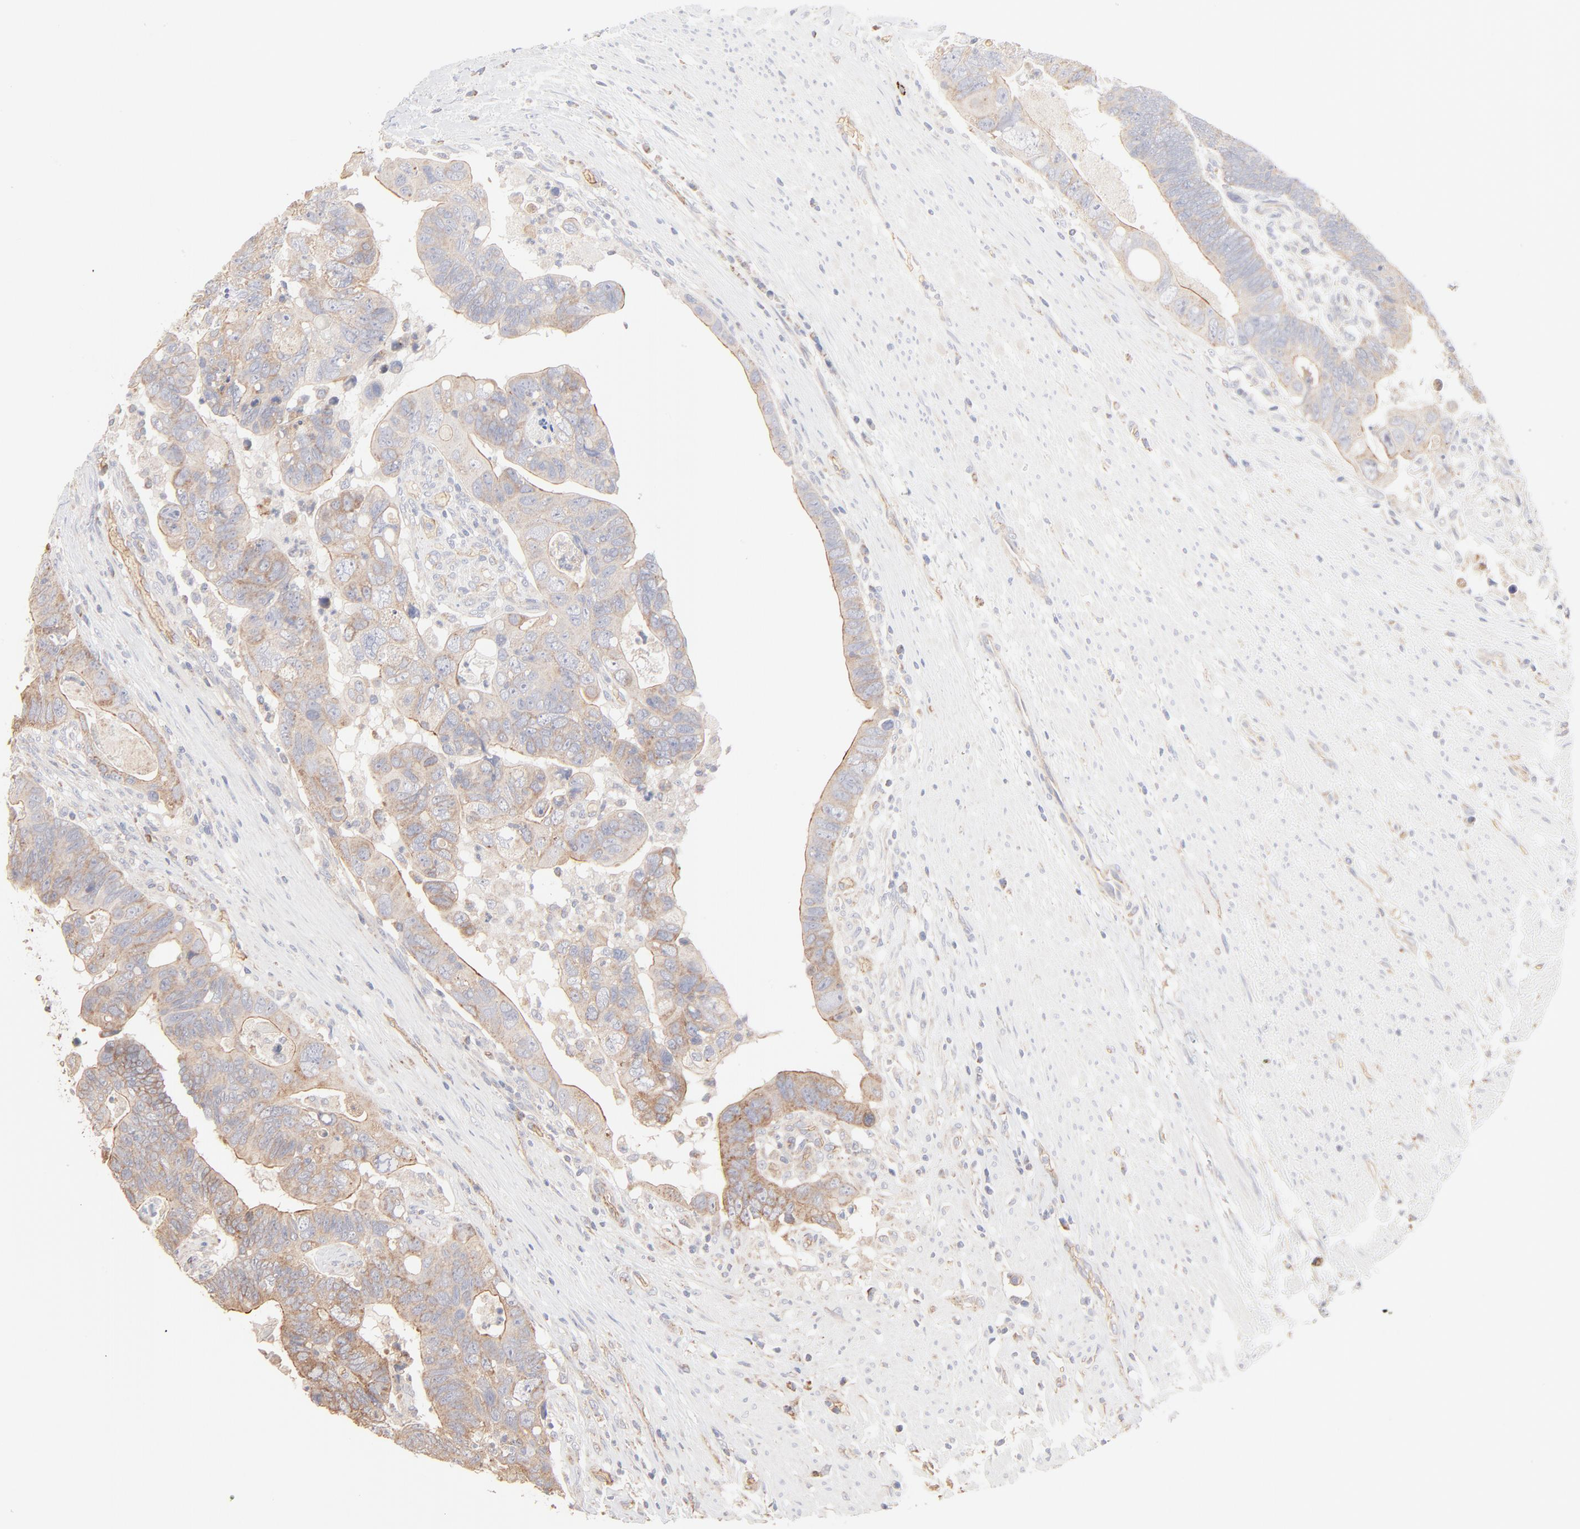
{"staining": {"intensity": "weak", "quantity": ">75%", "location": "cytoplasmic/membranous"}, "tissue": "colorectal cancer", "cell_type": "Tumor cells", "image_type": "cancer", "snomed": [{"axis": "morphology", "description": "Adenocarcinoma, NOS"}, {"axis": "topography", "description": "Rectum"}], "caption": "DAB immunohistochemical staining of colorectal cancer exhibits weak cytoplasmic/membranous protein expression in approximately >75% of tumor cells. (DAB (3,3'-diaminobenzidine) IHC, brown staining for protein, blue staining for nuclei).", "gene": "SPTB", "patient": {"sex": "male", "age": 53}}